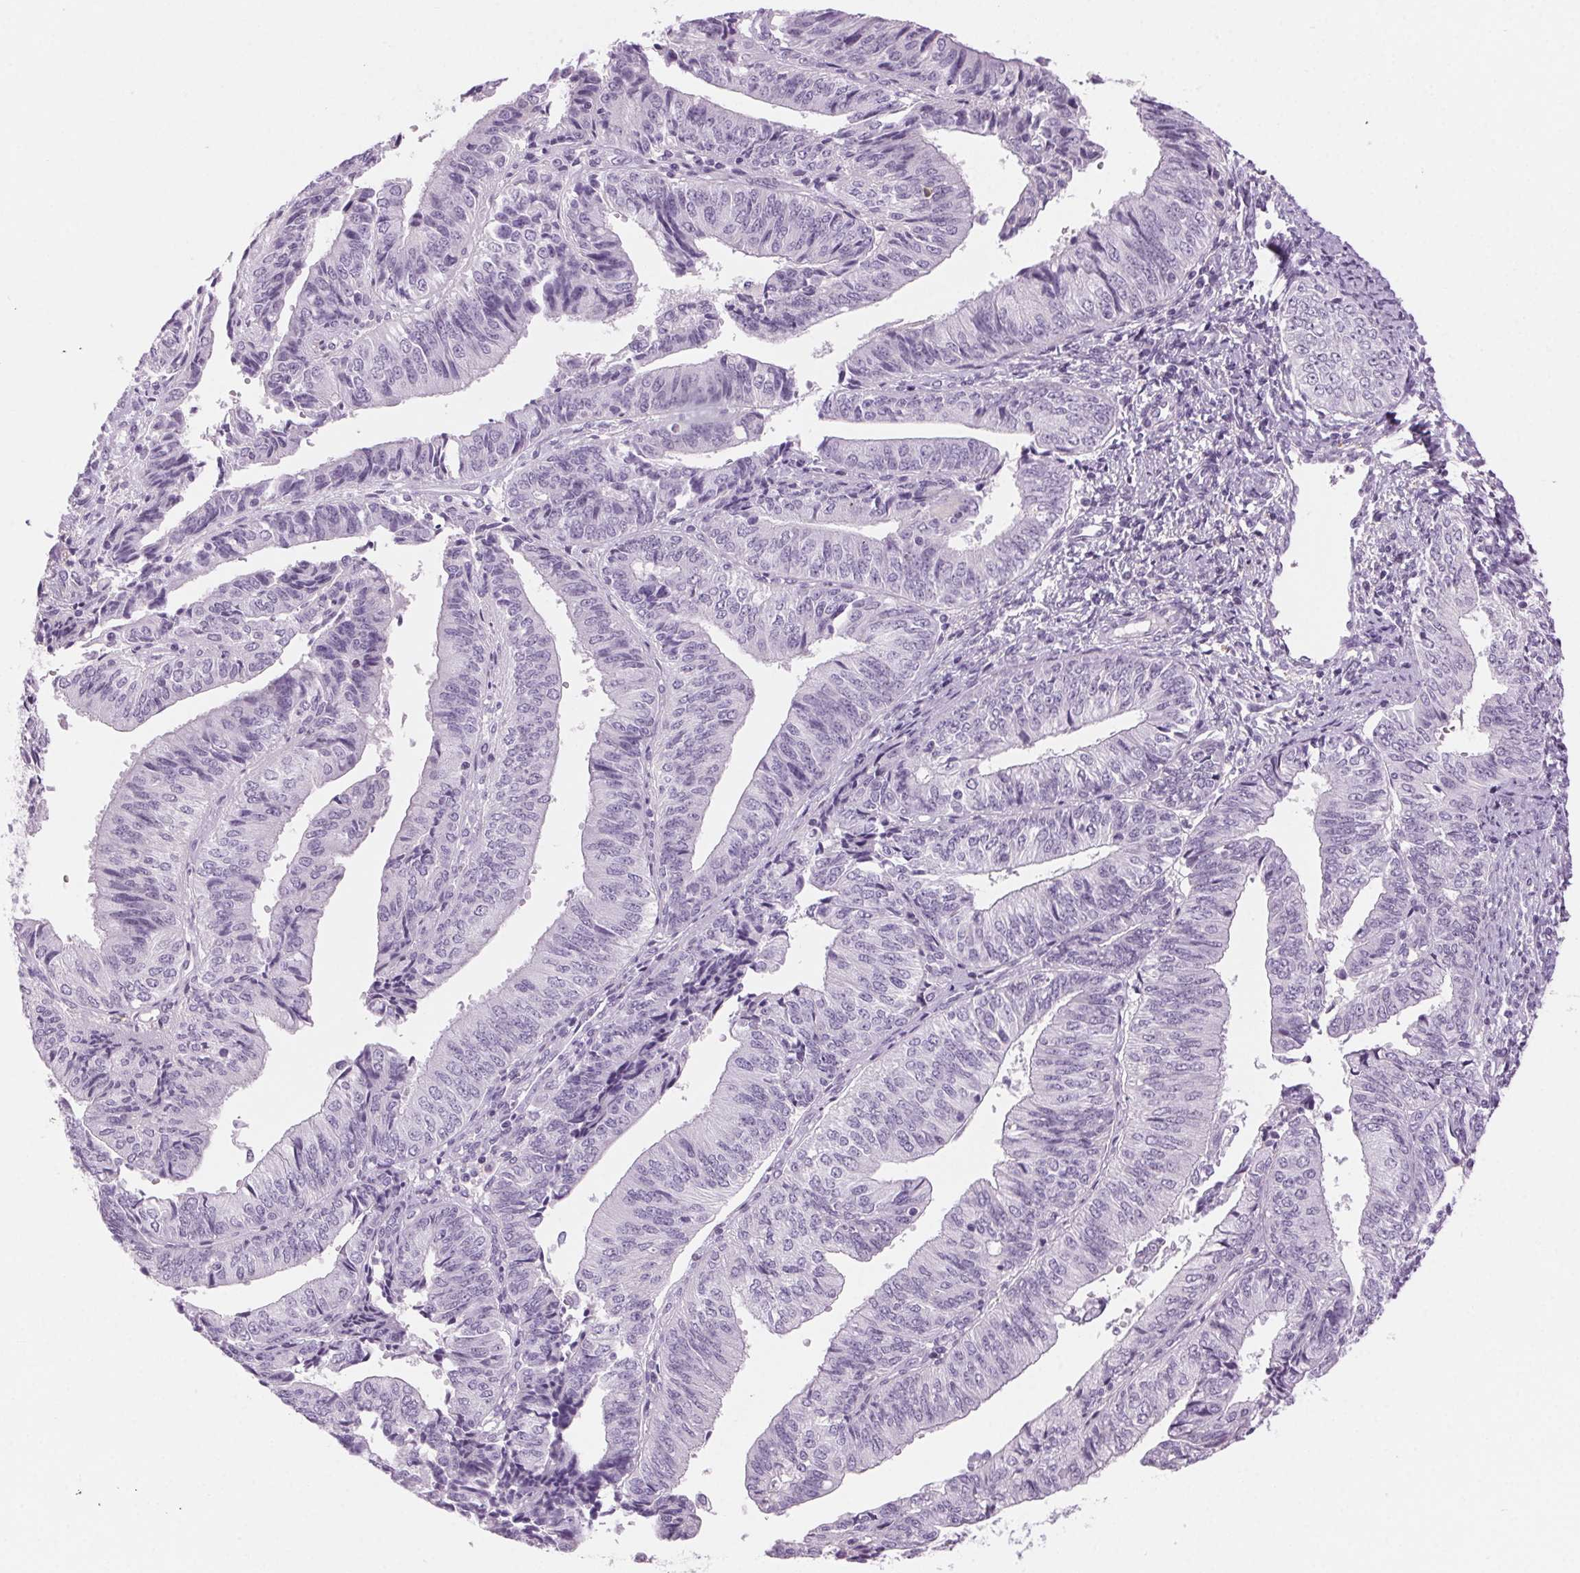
{"staining": {"intensity": "negative", "quantity": "none", "location": "none"}, "tissue": "endometrial cancer", "cell_type": "Tumor cells", "image_type": "cancer", "snomed": [{"axis": "morphology", "description": "Adenocarcinoma, NOS"}, {"axis": "topography", "description": "Endometrium"}], "caption": "Protein analysis of endometrial cancer demonstrates no significant expression in tumor cells.", "gene": "SLC6A19", "patient": {"sex": "female", "age": 58}}